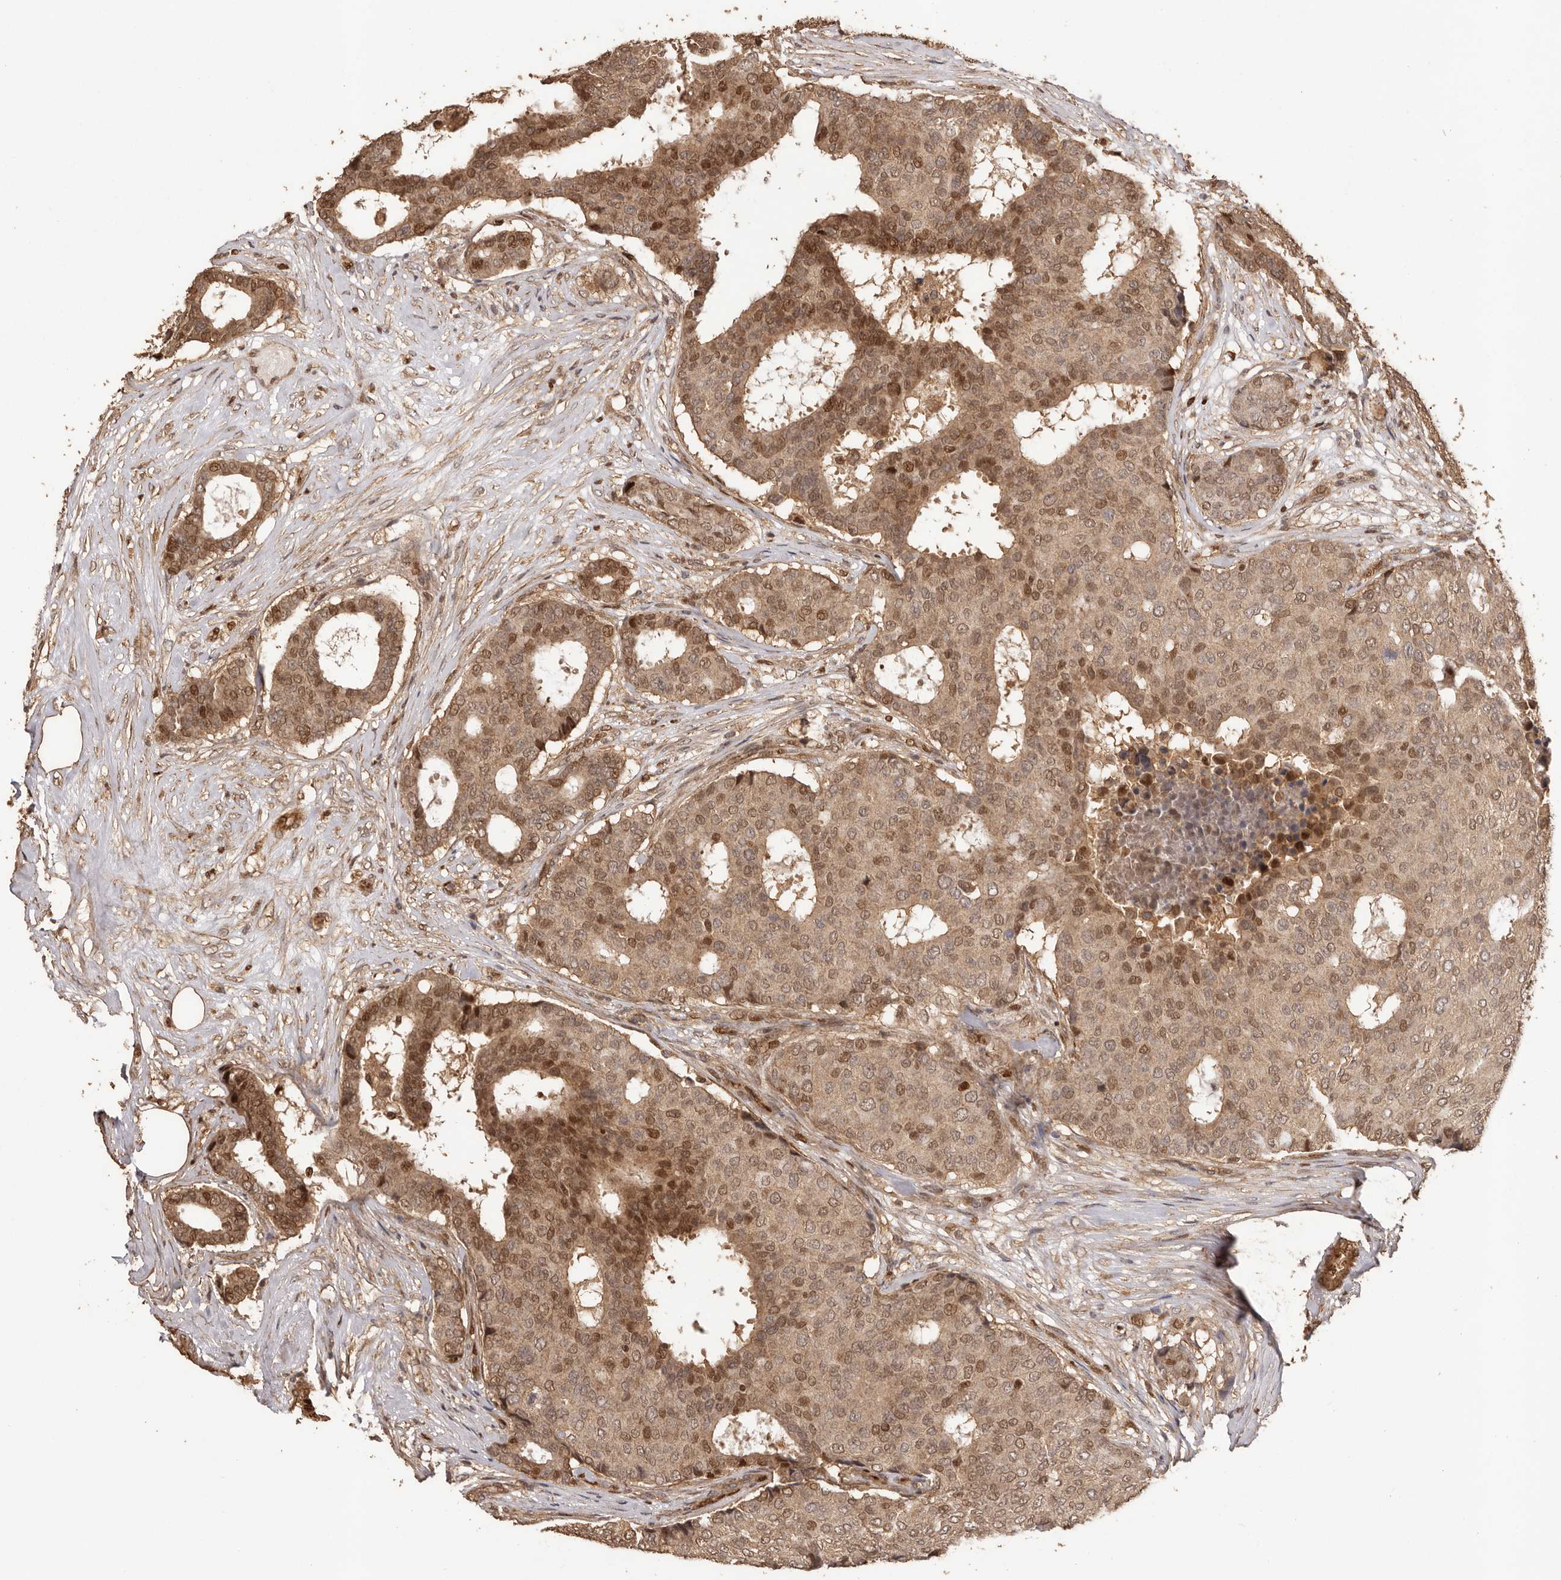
{"staining": {"intensity": "moderate", "quantity": ">75%", "location": "cytoplasmic/membranous,nuclear"}, "tissue": "breast cancer", "cell_type": "Tumor cells", "image_type": "cancer", "snomed": [{"axis": "morphology", "description": "Duct carcinoma"}, {"axis": "topography", "description": "Breast"}], "caption": "Moderate cytoplasmic/membranous and nuclear expression is present in approximately >75% of tumor cells in breast infiltrating ductal carcinoma. (Brightfield microscopy of DAB IHC at high magnification).", "gene": "UBR2", "patient": {"sex": "female", "age": 75}}